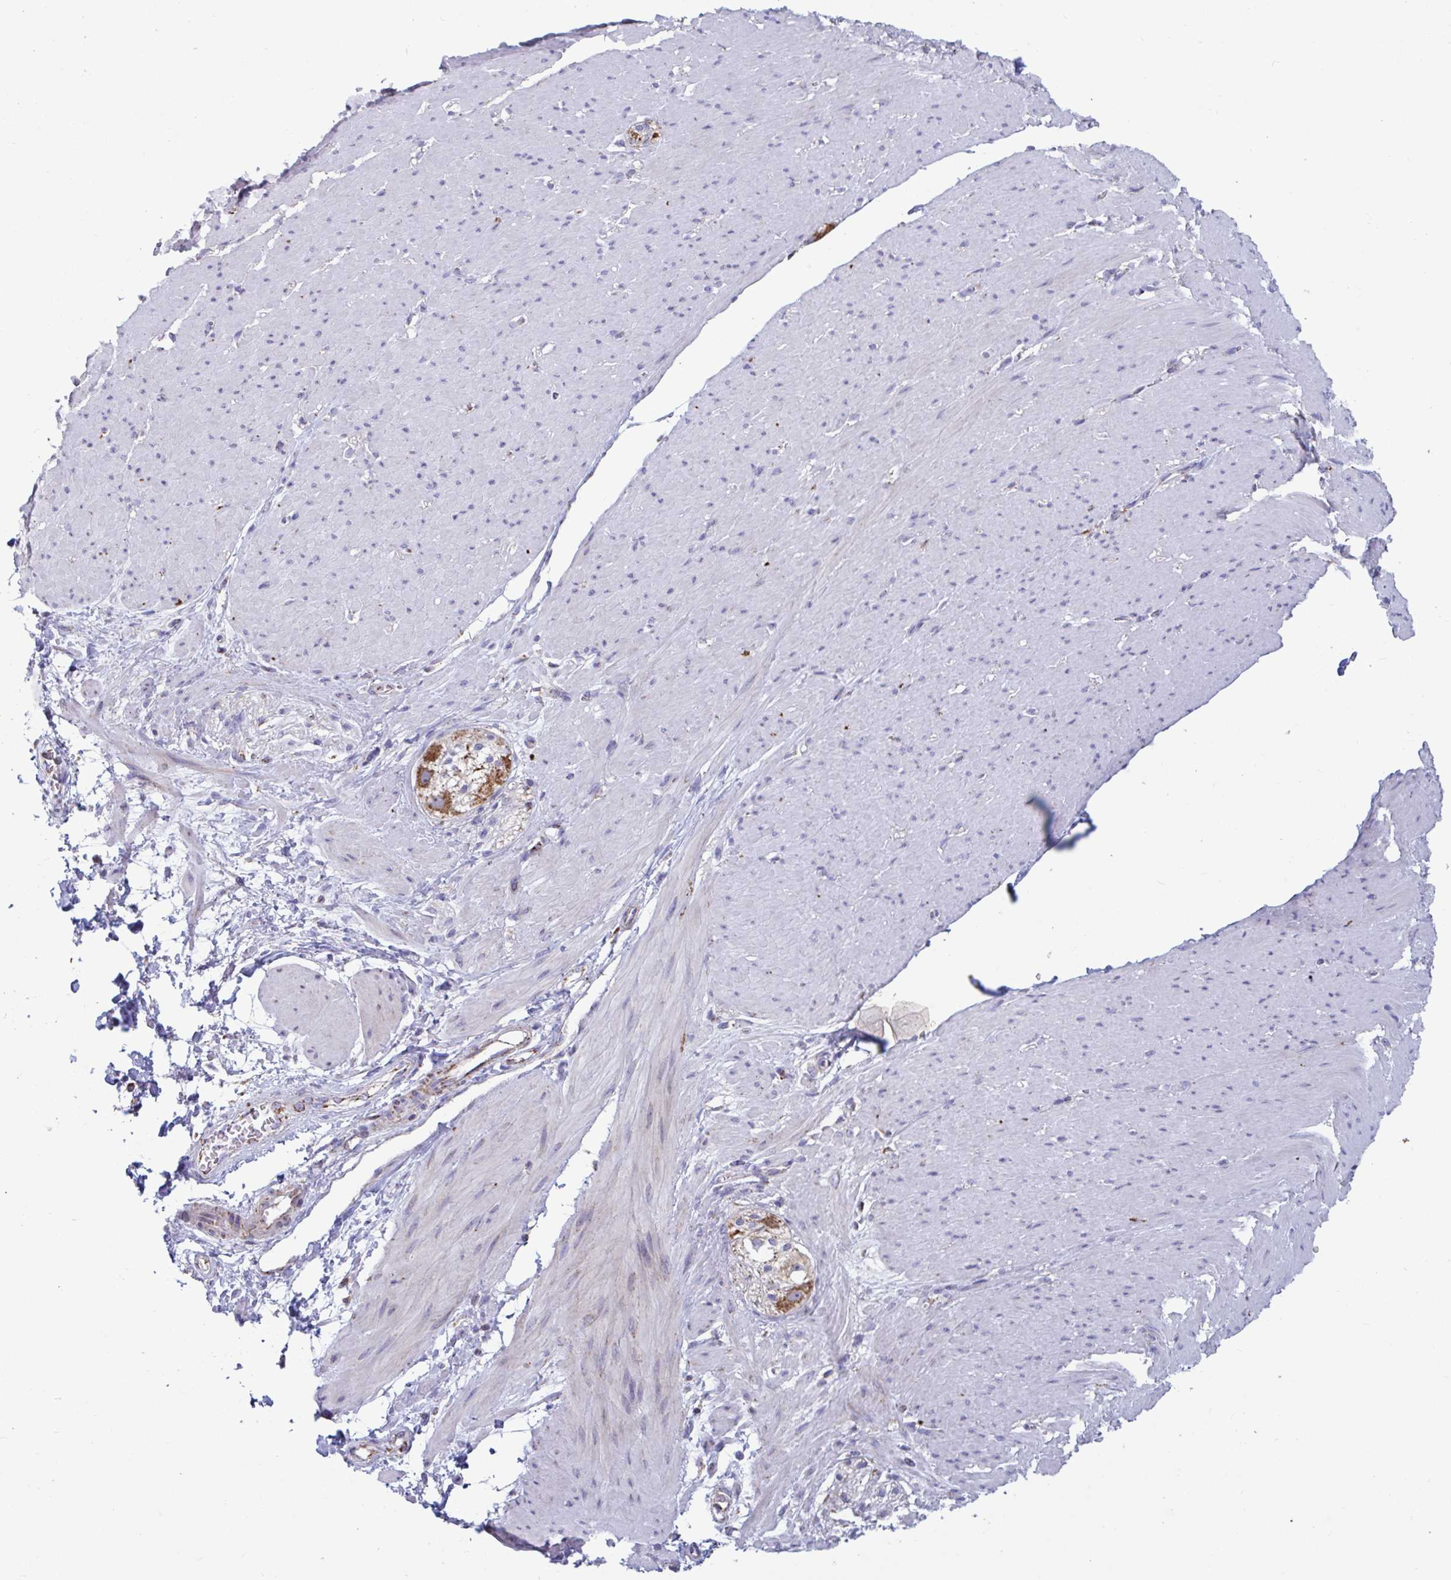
{"staining": {"intensity": "negative", "quantity": "none", "location": "none"}, "tissue": "smooth muscle", "cell_type": "Smooth muscle cells", "image_type": "normal", "snomed": [{"axis": "morphology", "description": "Normal tissue, NOS"}, {"axis": "topography", "description": "Smooth muscle"}, {"axis": "topography", "description": "Rectum"}], "caption": "IHC of normal human smooth muscle displays no staining in smooth muscle cells. (Brightfield microscopy of DAB (3,3'-diaminobenzidine) immunohistochemistry (IHC) at high magnification).", "gene": "BCAT2", "patient": {"sex": "male", "age": 53}}